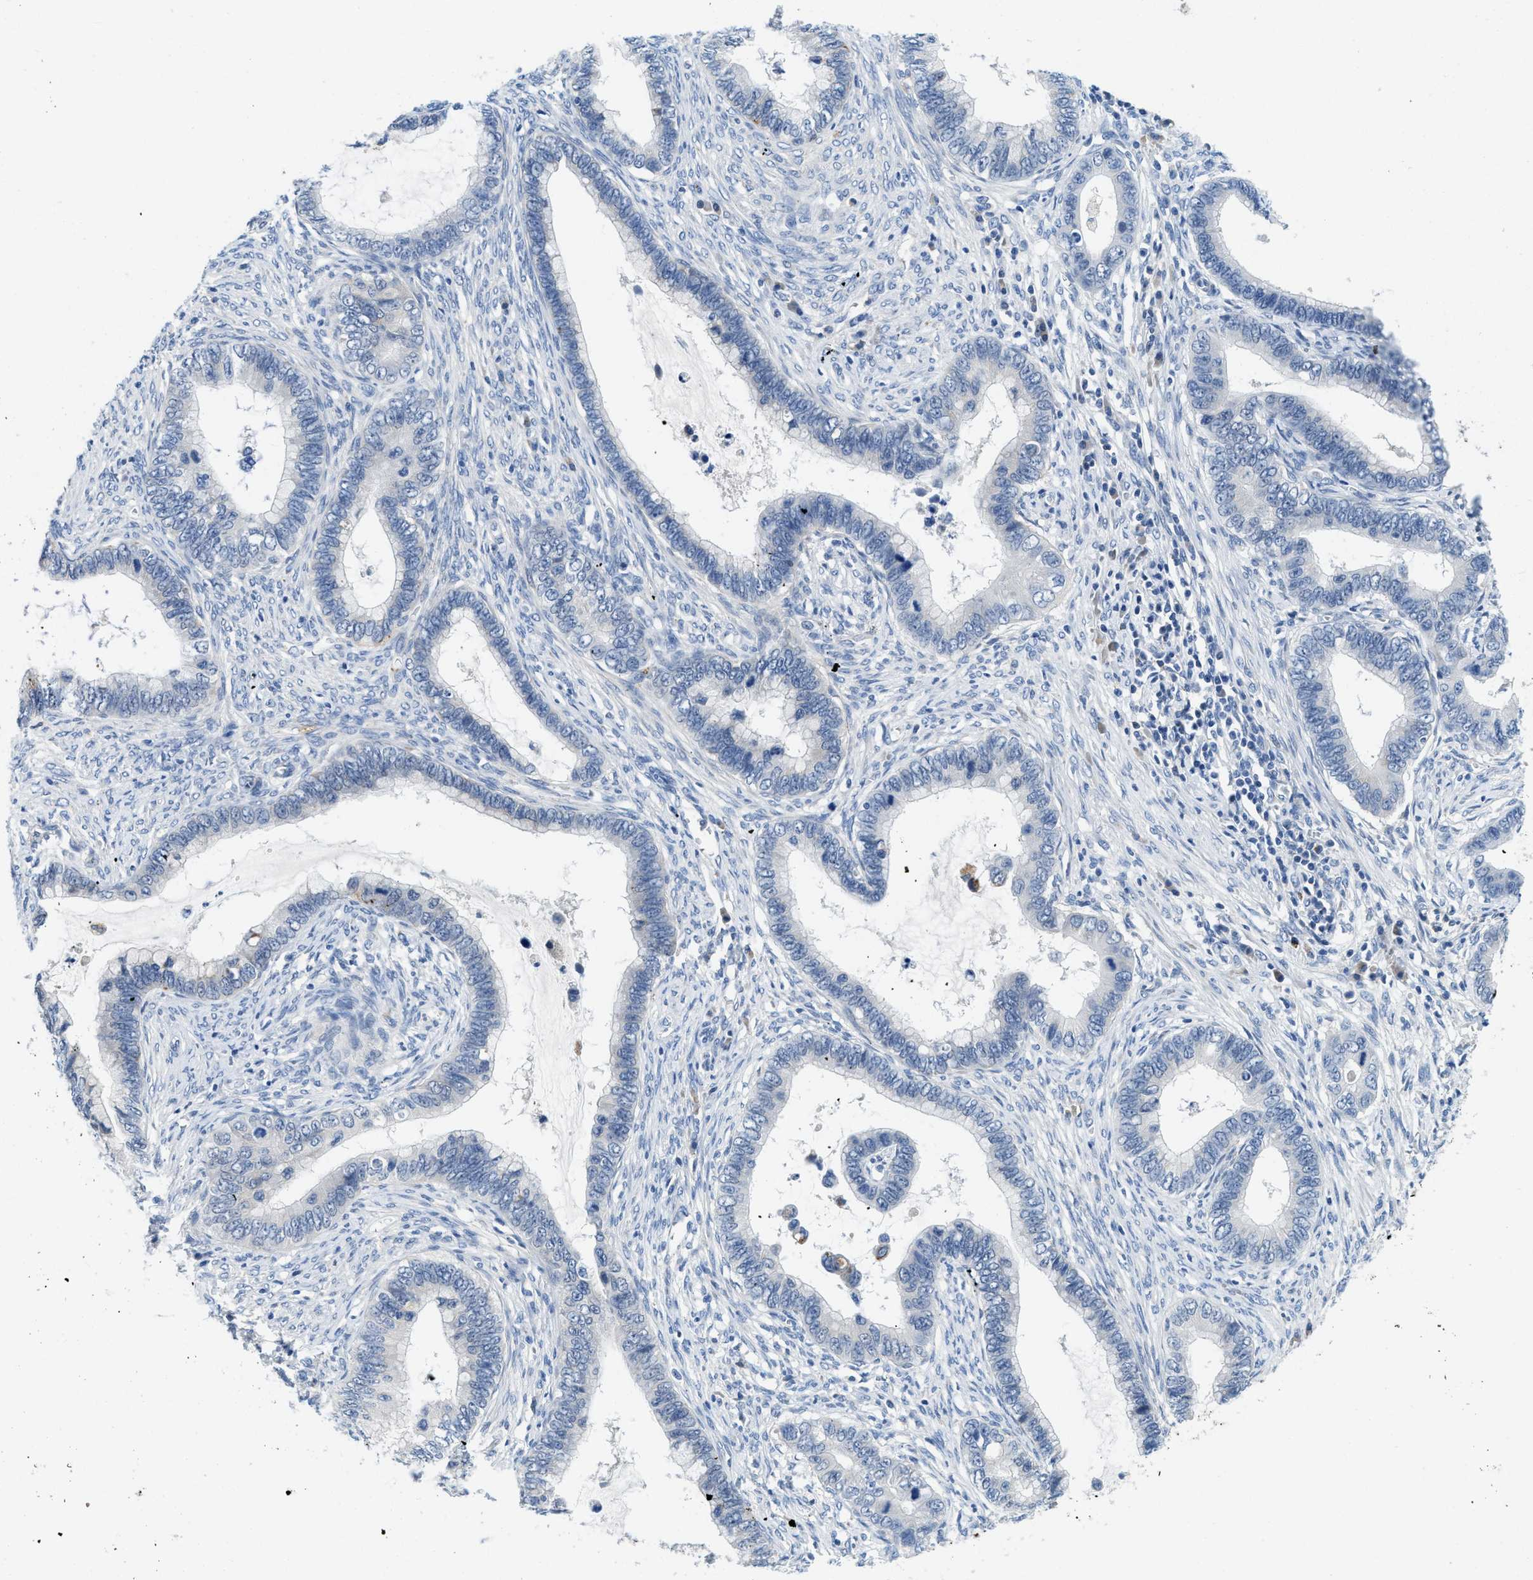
{"staining": {"intensity": "negative", "quantity": "none", "location": "none"}, "tissue": "cervical cancer", "cell_type": "Tumor cells", "image_type": "cancer", "snomed": [{"axis": "morphology", "description": "Adenocarcinoma, NOS"}, {"axis": "topography", "description": "Cervix"}], "caption": "This is an immunohistochemistry (IHC) image of cervical cancer. There is no expression in tumor cells.", "gene": "TSPAN3", "patient": {"sex": "female", "age": 44}}